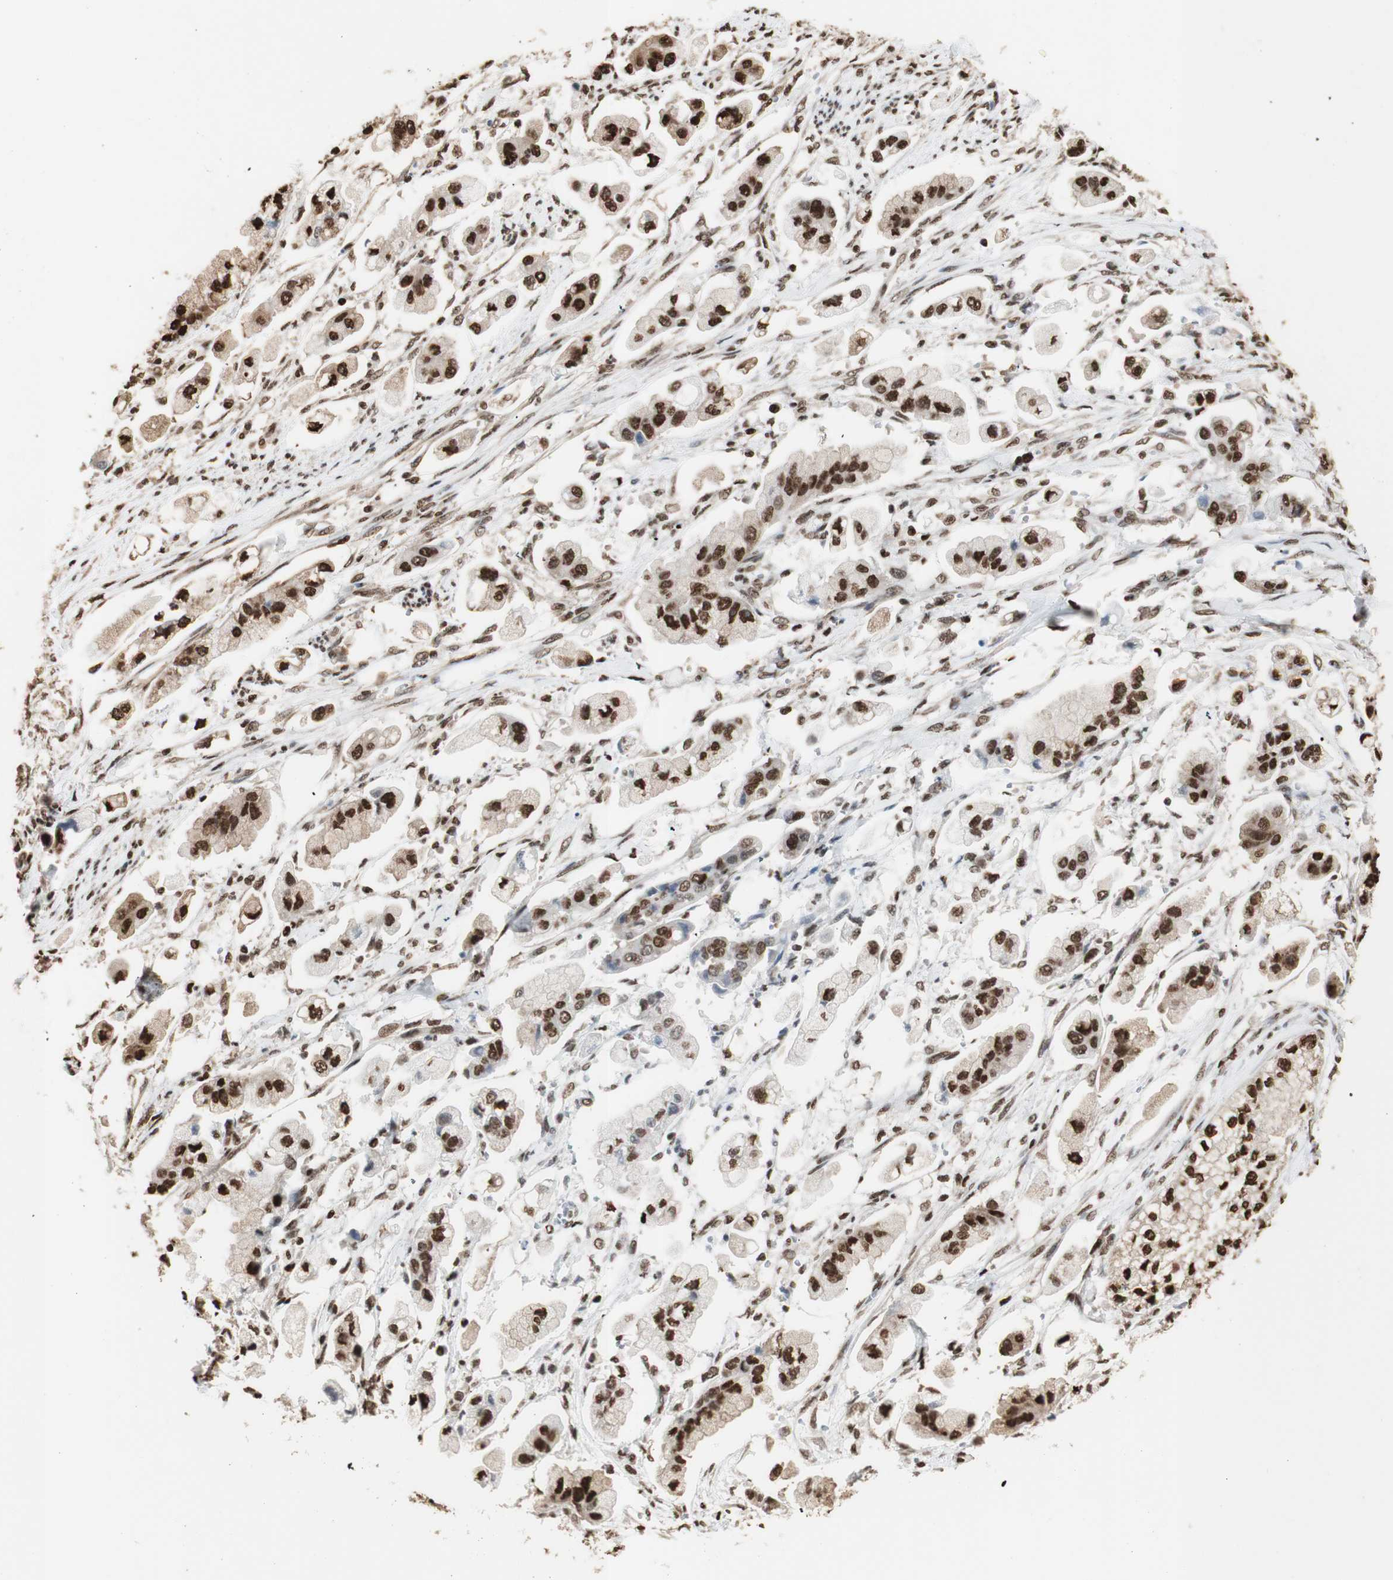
{"staining": {"intensity": "strong", "quantity": ">75%", "location": "nuclear"}, "tissue": "stomach cancer", "cell_type": "Tumor cells", "image_type": "cancer", "snomed": [{"axis": "morphology", "description": "Adenocarcinoma, NOS"}, {"axis": "topography", "description": "Stomach"}], "caption": "Protein expression analysis of stomach adenocarcinoma demonstrates strong nuclear positivity in about >75% of tumor cells.", "gene": "HNRNPA2B1", "patient": {"sex": "male", "age": 62}}